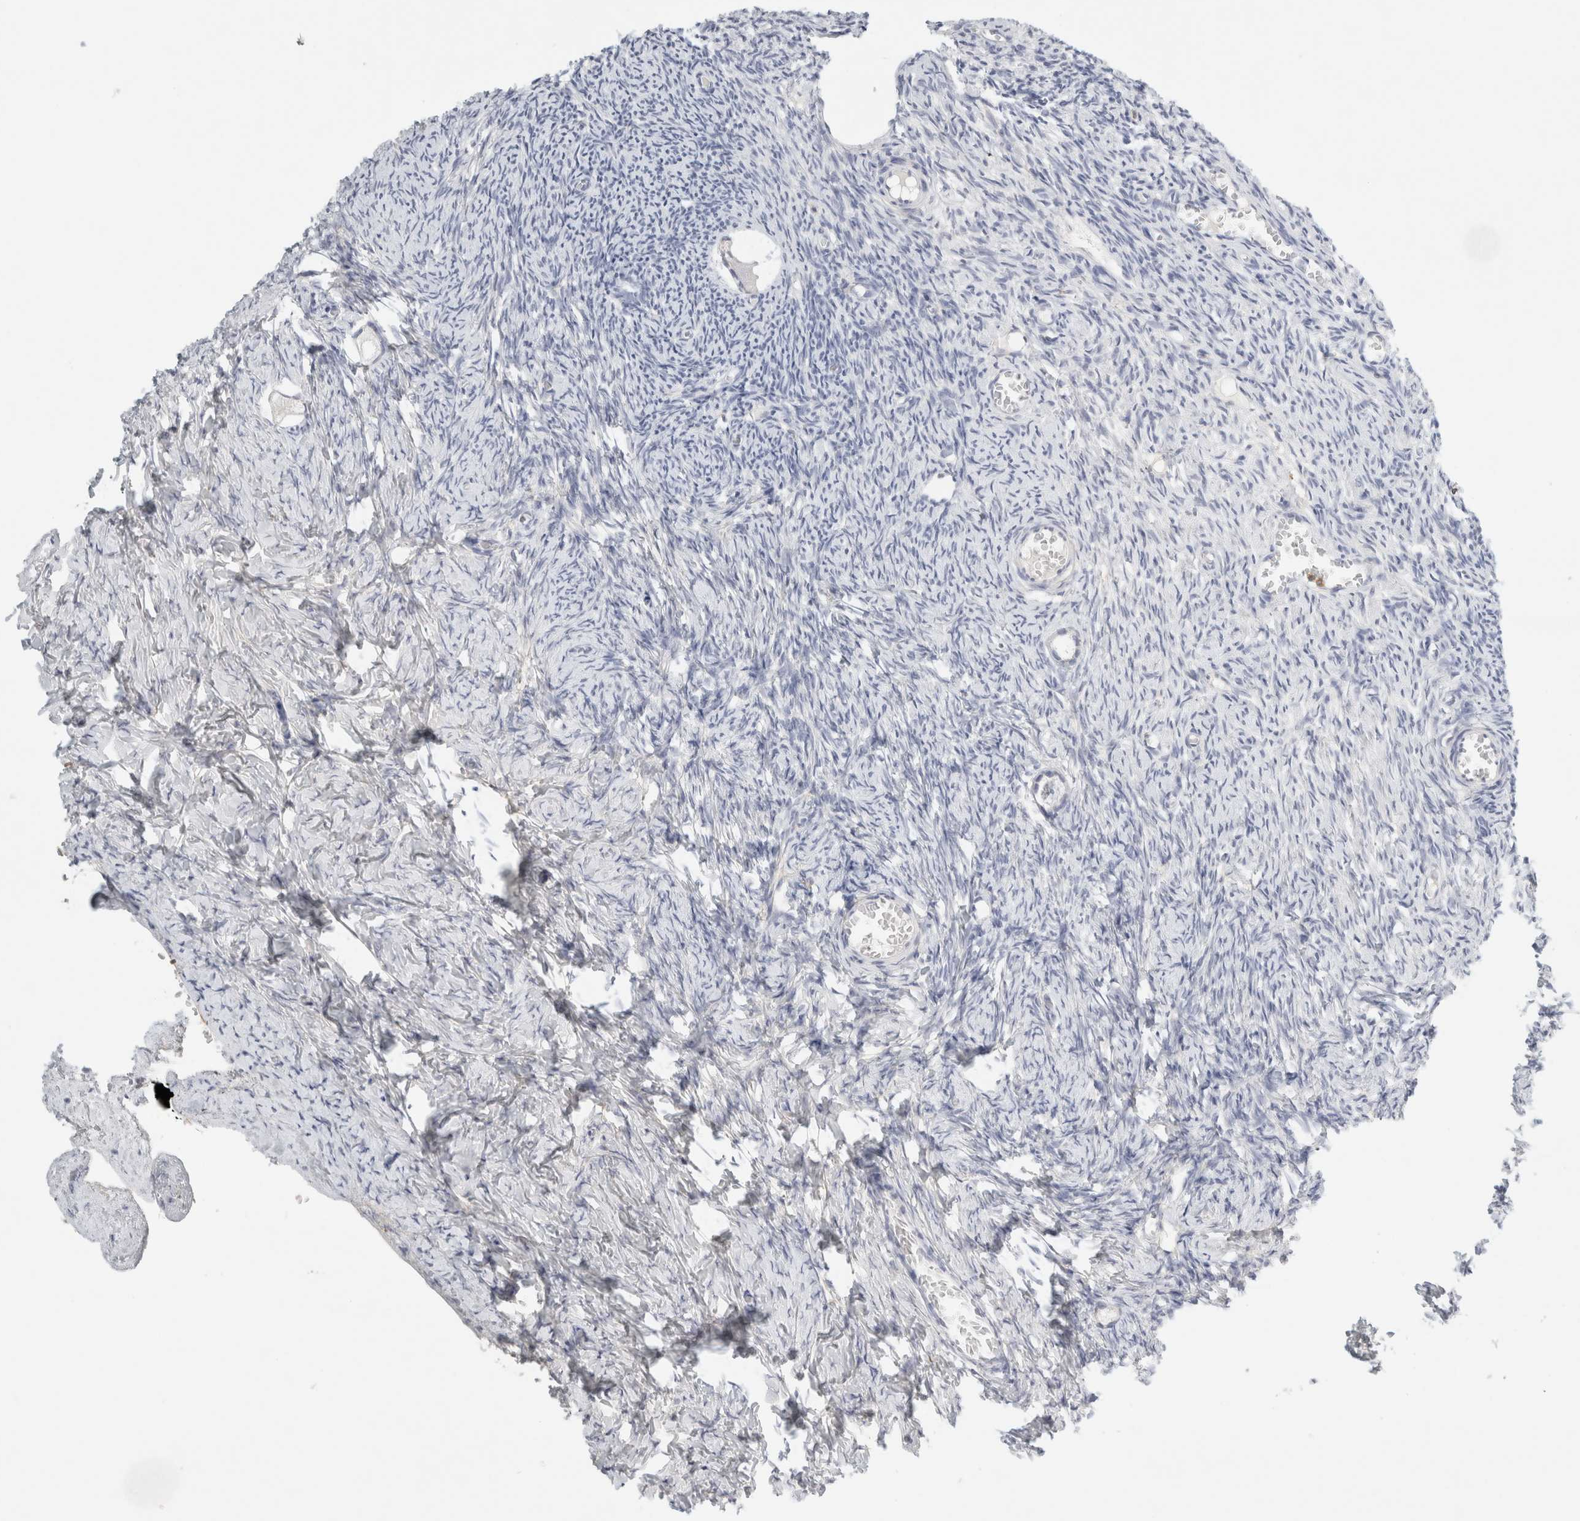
{"staining": {"intensity": "negative", "quantity": "none", "location": "none"}, "tissue": "ovary", "cell_type": "Follicle cells", "image_type": "normal", "snomed": [{"axis": "morphology", "description": "Normal tissue, NOS"}, {"axis": "topography", "description": "Ovary"}], "caption": "The micrograph demonstrates no staining of follicle cells in benign ovary. Brightfield microscopy of immunohistochemistry stained with DAB (3,3'-diaminobenzidine) (brown) and hematoxylin (blue), captured at high magnification.", "gene": "FGL2", "patient": {"sex": "female", "age": 27}}